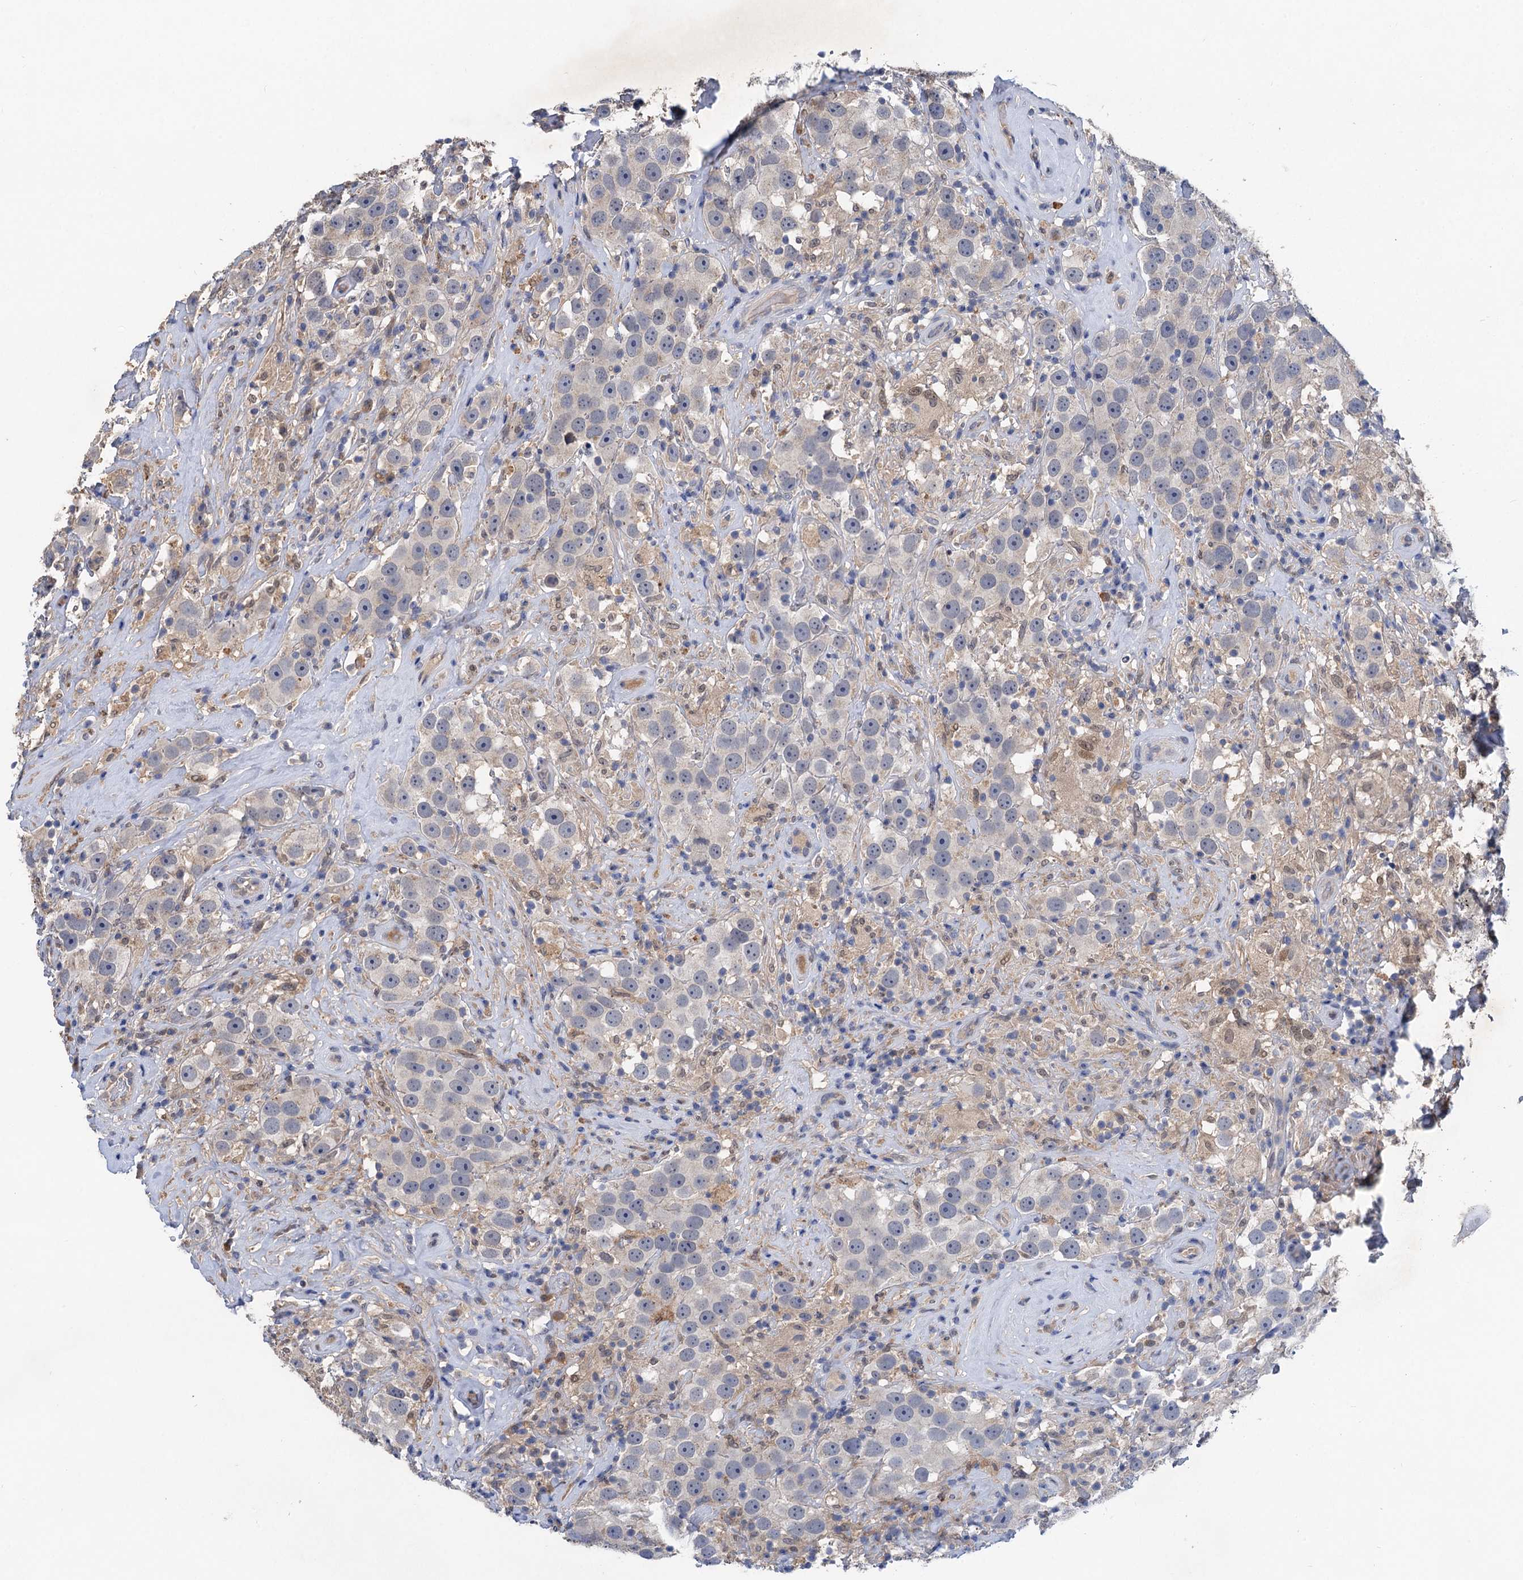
{"staining": {"intensity": "negative", "quantity": "none", "location": "none"}, "tissue": "testis cancer", "cell_type": "Tumor cells", "image_type": "cancer", "snomed": [{"axis": "morphology", "description": "Seminoma, NOS"}, {"axis": "topography", "description": "Testis"}], "caption": "Tumor cells are negative for protein expression in human testis seminoma.", "gene": "TMEM39B", "patient": {"sex": "male", "age": 49}}